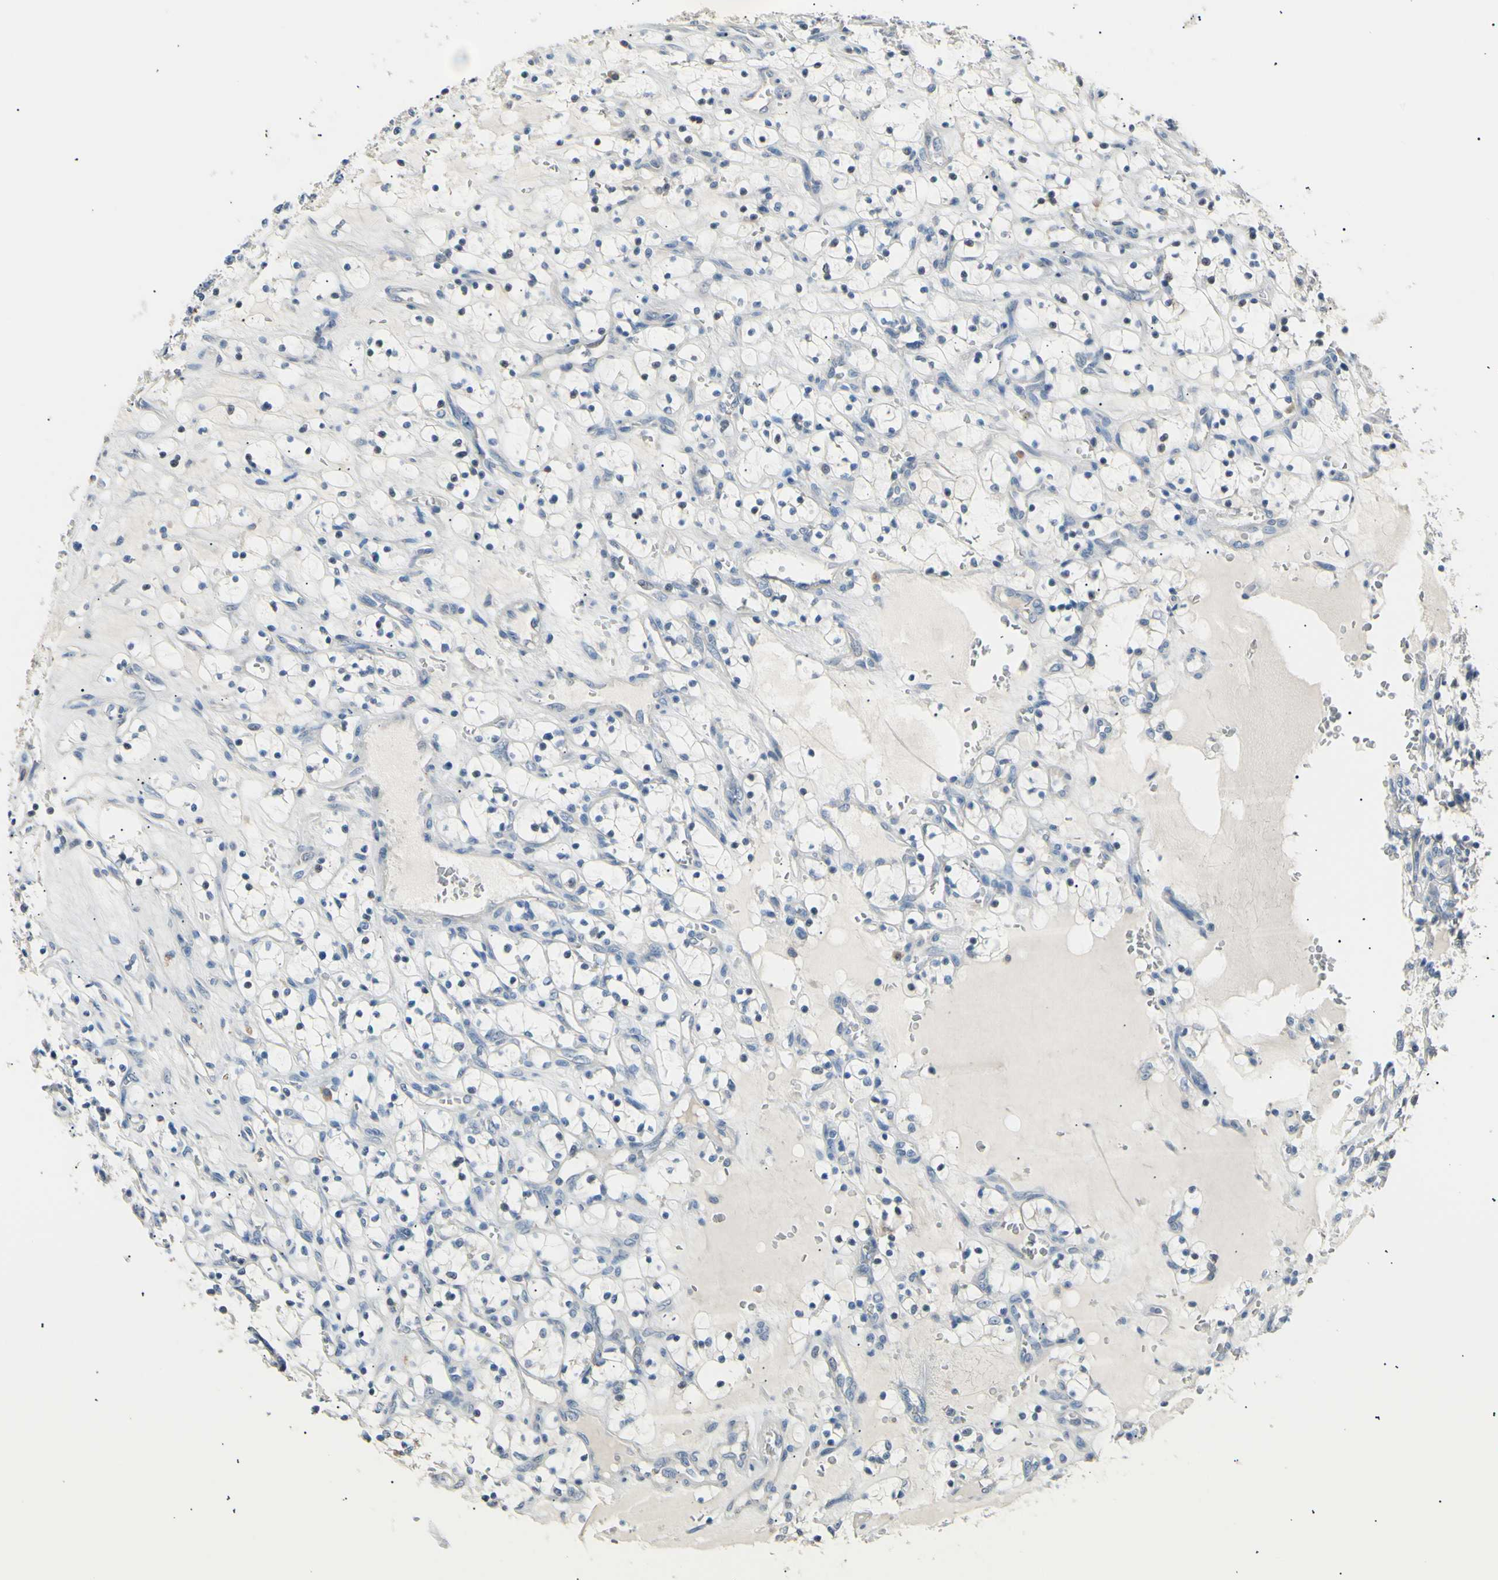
{"staining": {"intensity": "negative", "quantity": "none", "location": "none"}, "tissue": "renal cancer", "cell_type": "Tumor cells", "image_type": "cancer", "snomed": [{"axis": "morphology", "description": "Adenocarcinoma, NOS"}, {"axis": "topography", "description": "Kidney"}], "caption": "Immunohistochemical staining of human renal cancer exhibits no significant positivity in tumor cells.", "gene": "LDLR", "patient": {"sex": "female", "age": 69}}